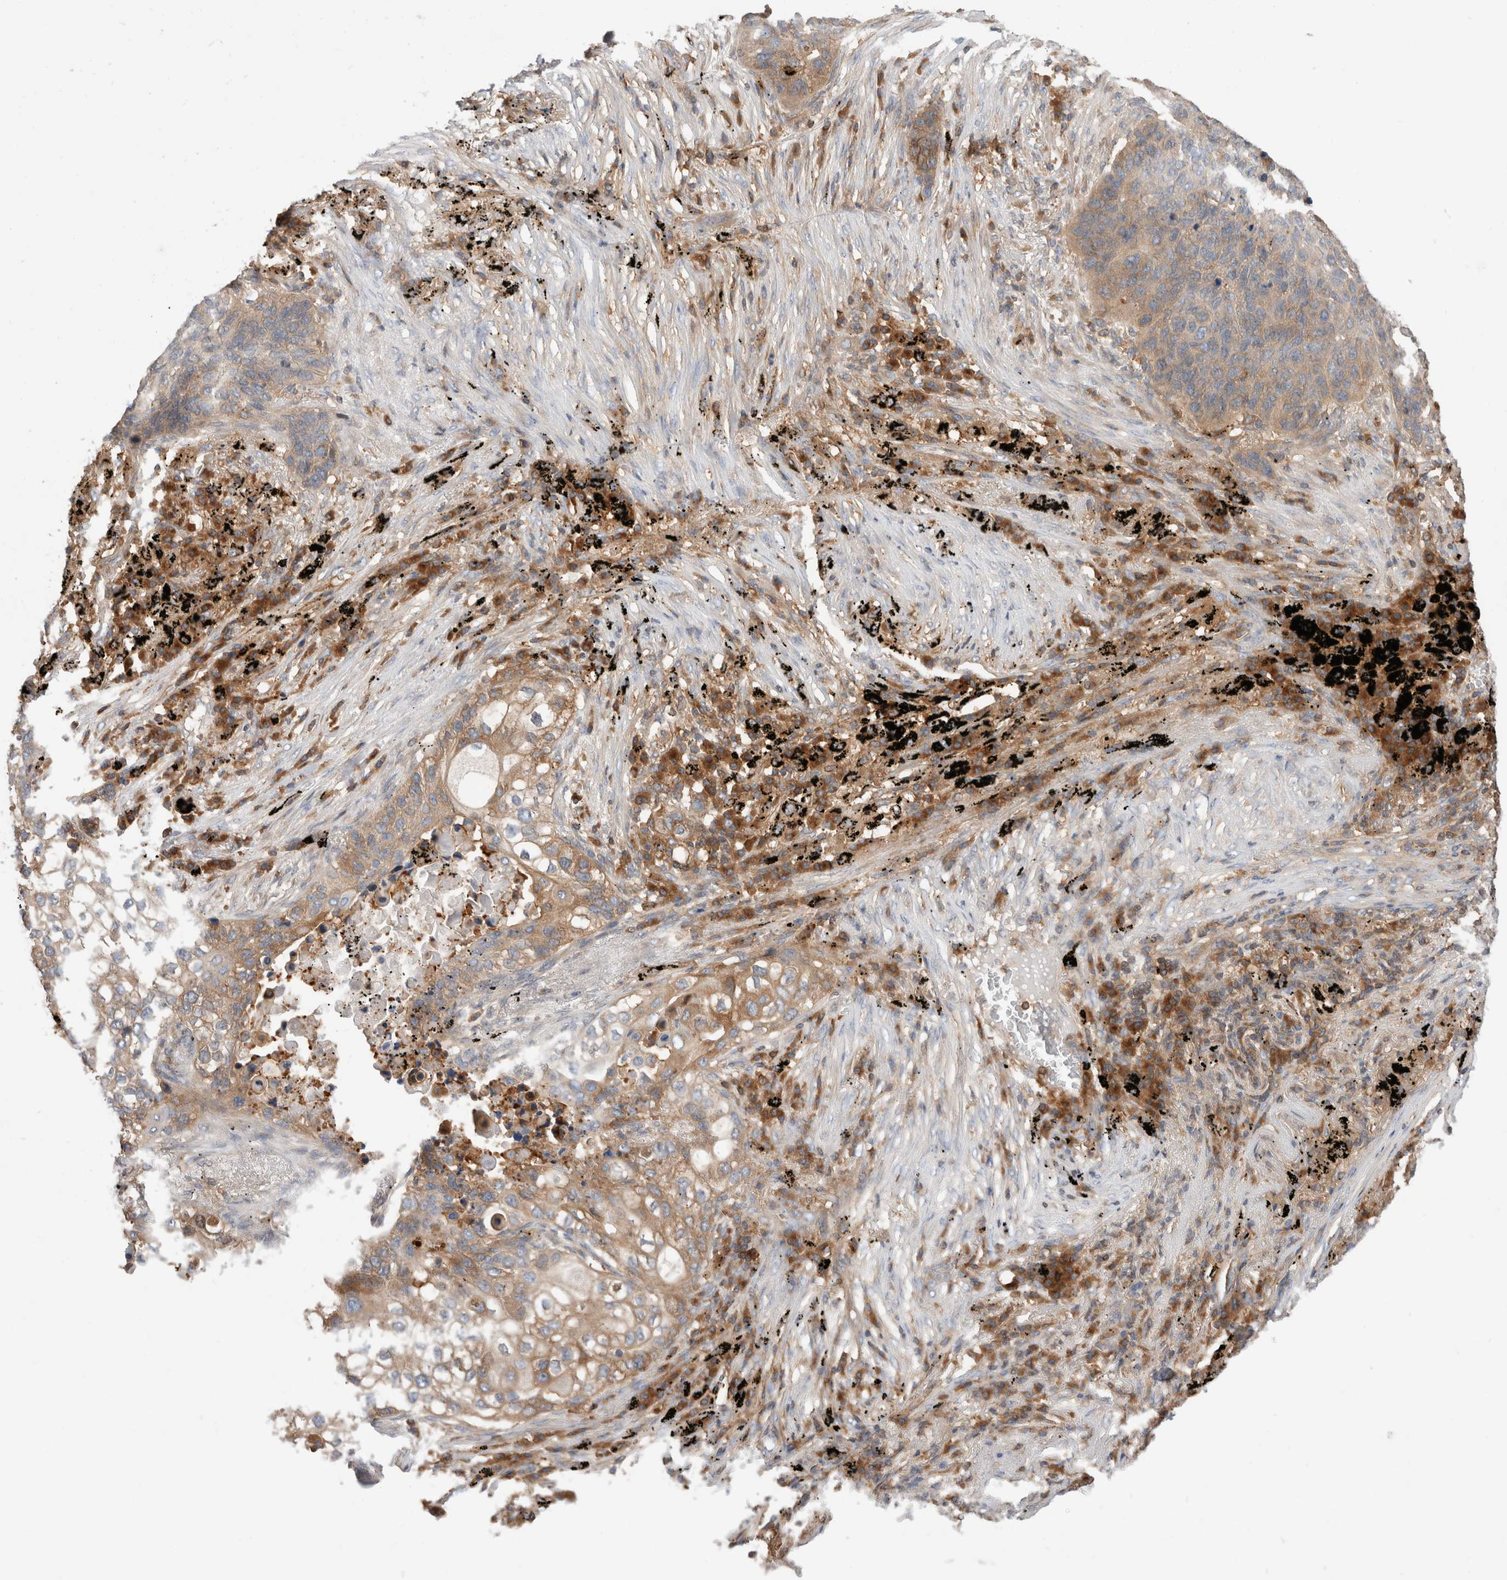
{"staining": {"intensity": "moderate", "quantity": "25%-75%", "location": "cytoplasmic/membranous"}, "tissue": "lung cancer", "cell_type": "Tumor cells", "image_type": "cancer", "snomed": [{"axis": "morphology", "description": "Squamous cell carcinoma, NOS"}, {"axis": "topography", "description": "Lung"}], "caption": "Moderate cytoplasmic/membranous positivity is appreciated in approximately 25%-75% of tumor cells in squamous cell carcinoma (lung).", "gene": "KLHL14", "patient": {"sex": "female", "age": 63}}